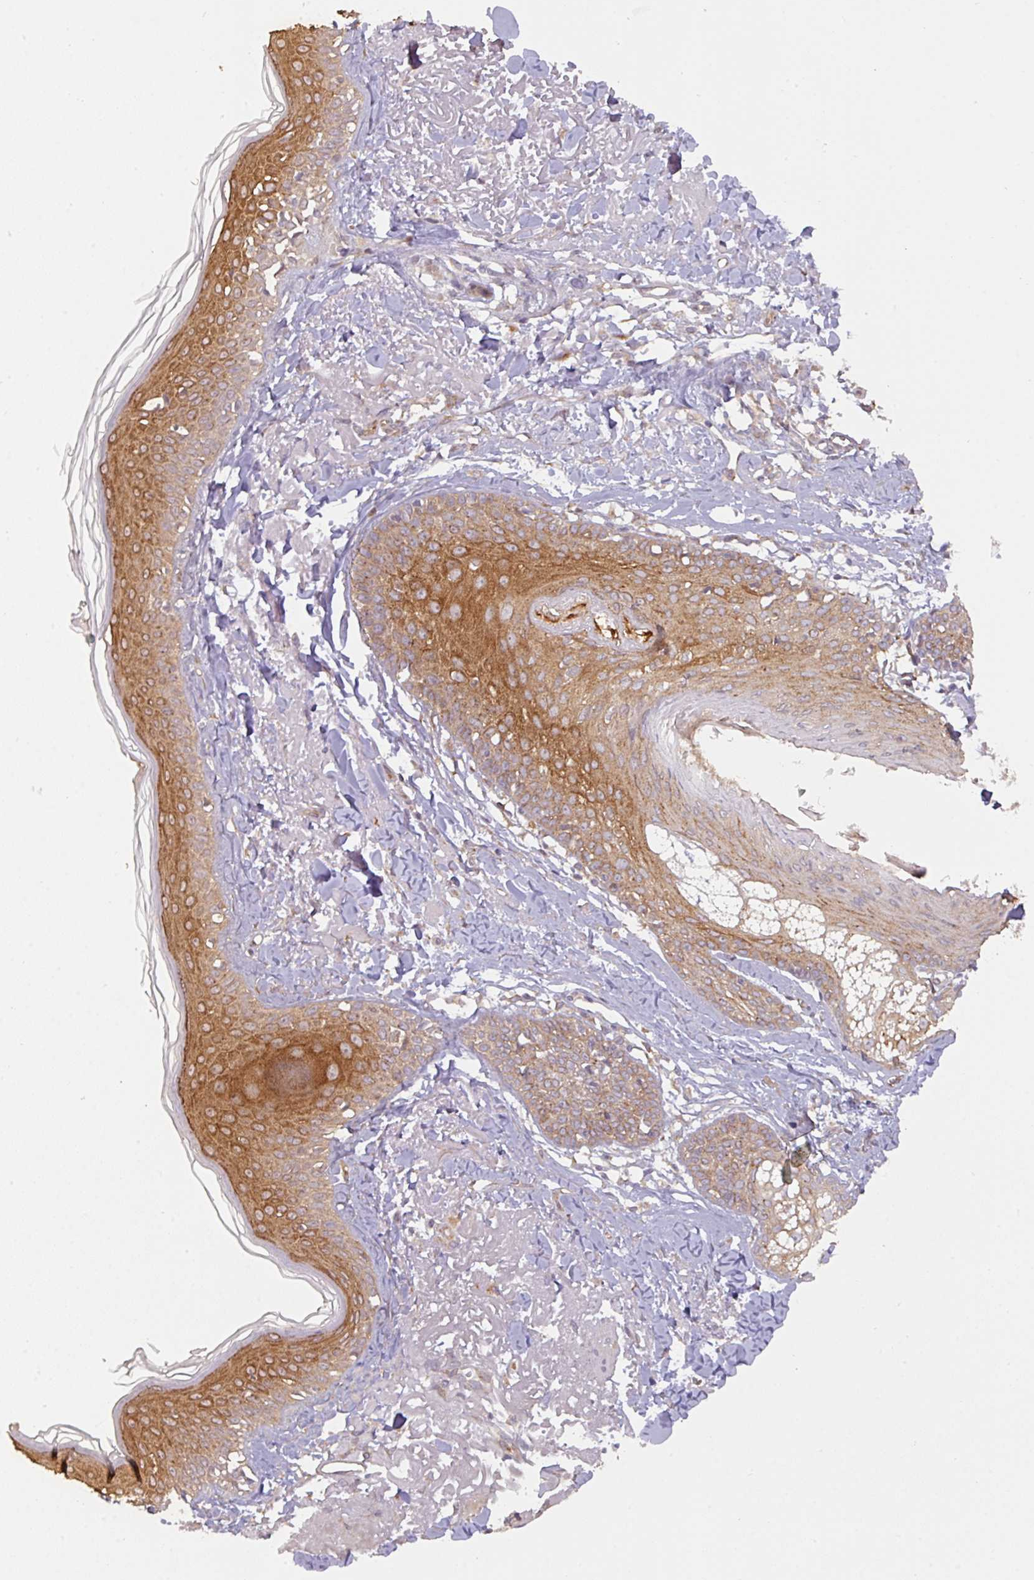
{"staining": {"intensity": "moderate", "quantity": "25%-75%", "location": "cytoplasmic/membranous"}, "tissue": "skin", "cell_type": "Fibroblasts", "image_type": "normal", "snomed": [{"axis": "morphology", "description": "Normal tissue, NOS"}, {"axis": "morphology", "description": "Malignant melanoma, NOS"}, {"axis": "topography", "description": "Skin"}], "caption": "DAB (3,3'-diaminobenzidine) immunohistochemical staining of benign skin demonstrates moderate cytoplasmic/membranous protein expression in approximately 25%-75% of fibroblasts. (IHC, brightfield microscopy, high magnification).", "gene": "CYFIP2", "patient": {"sex": "male", "age": 80}}